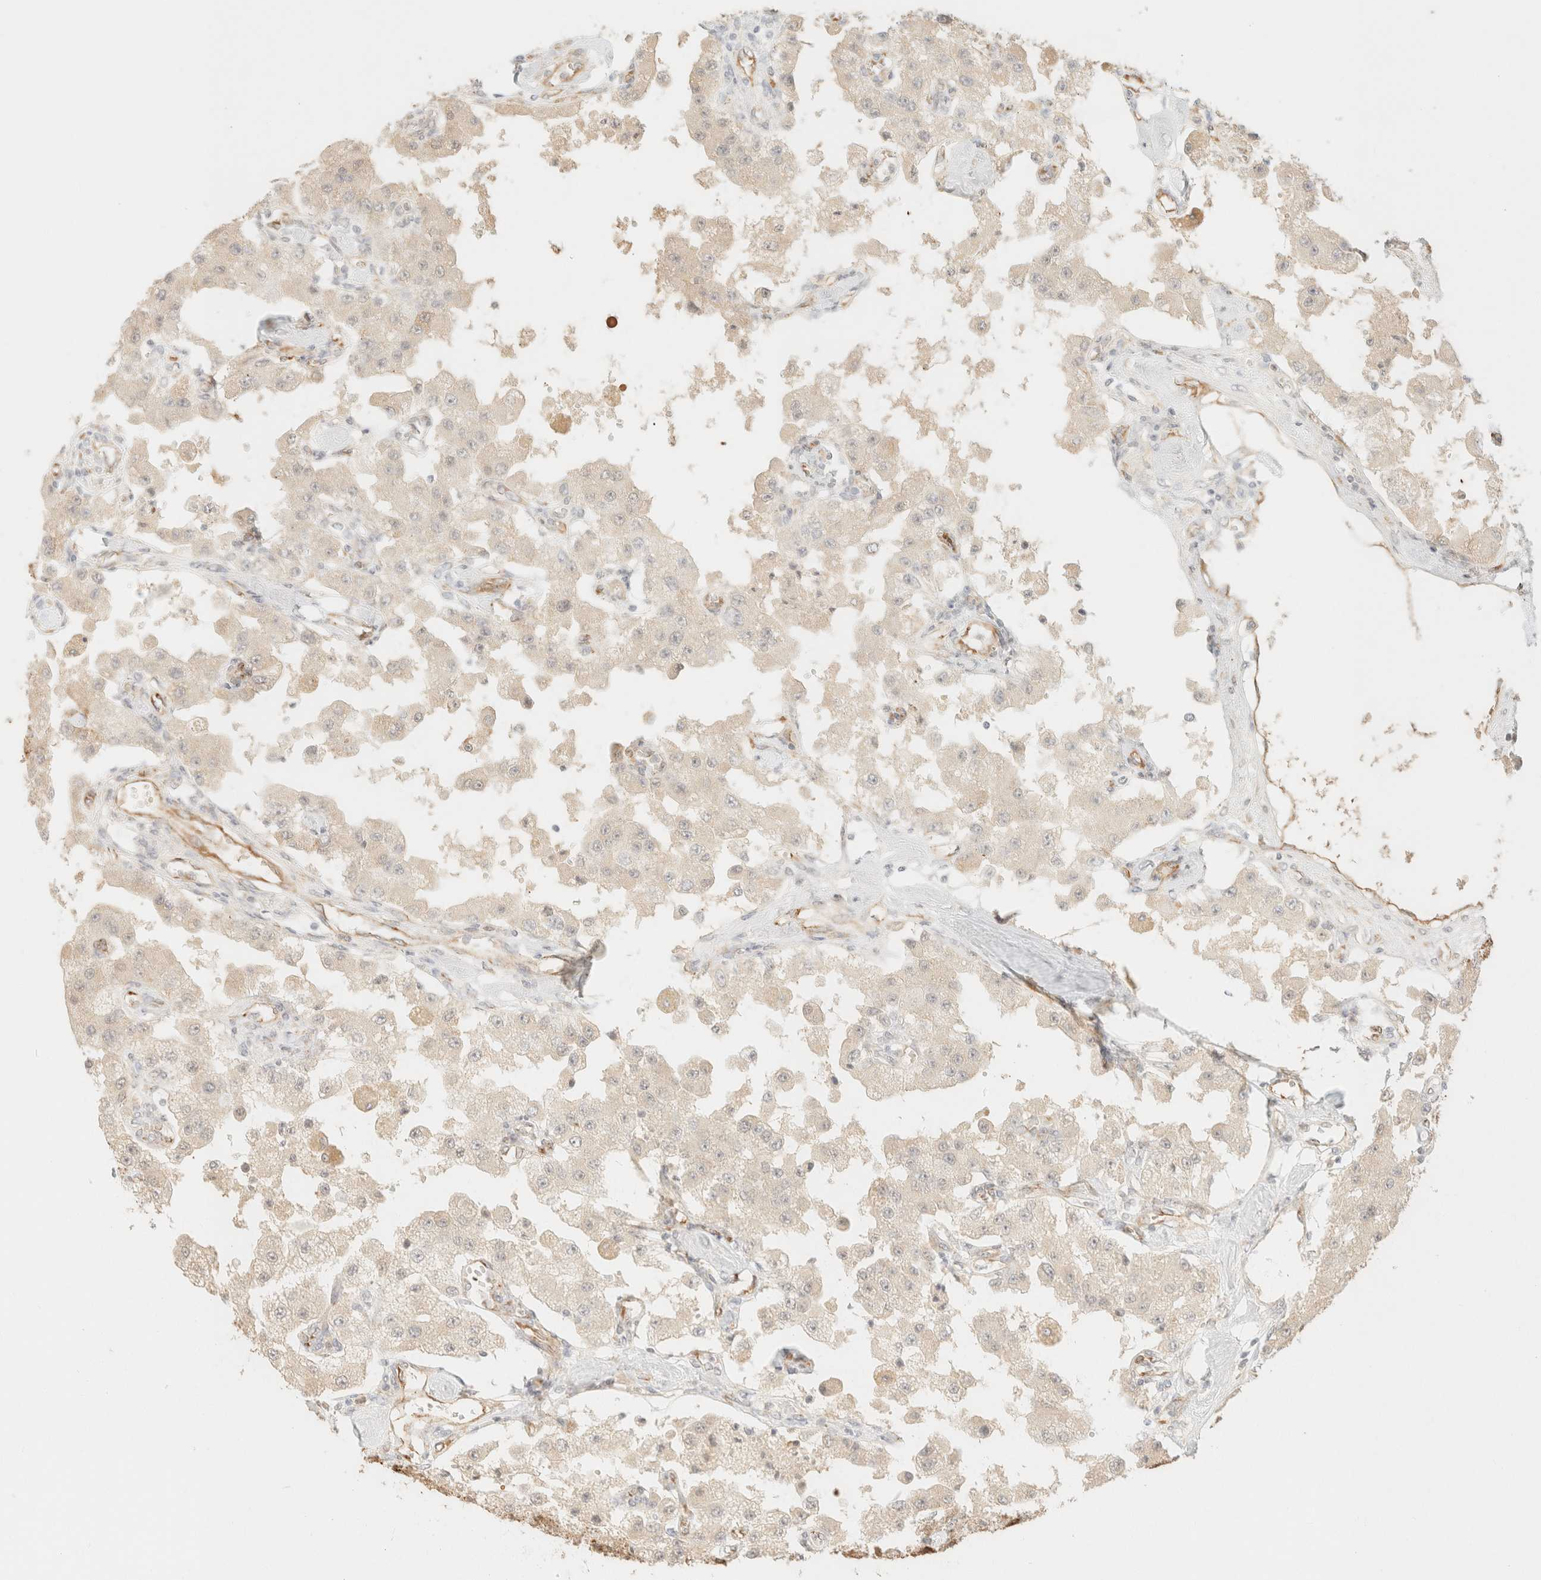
{"staining": {"intensity": "negative", "quantity": "none", "location": "none"}, "tissue": "carcinoid", "cell_type": "Tumor cells", "image_type": "cancer", "snomed": [{"axis": "morphology", "description": "Carcinoid, malignant, NOS"}, {"axis": "topography", "description": "Pancreas"}], "caption": "Tumor cells show no significant protein staining in malignant carcinoid.", "gene": "SPARCL1", "patient": {"sex": "male", "age": 41}}